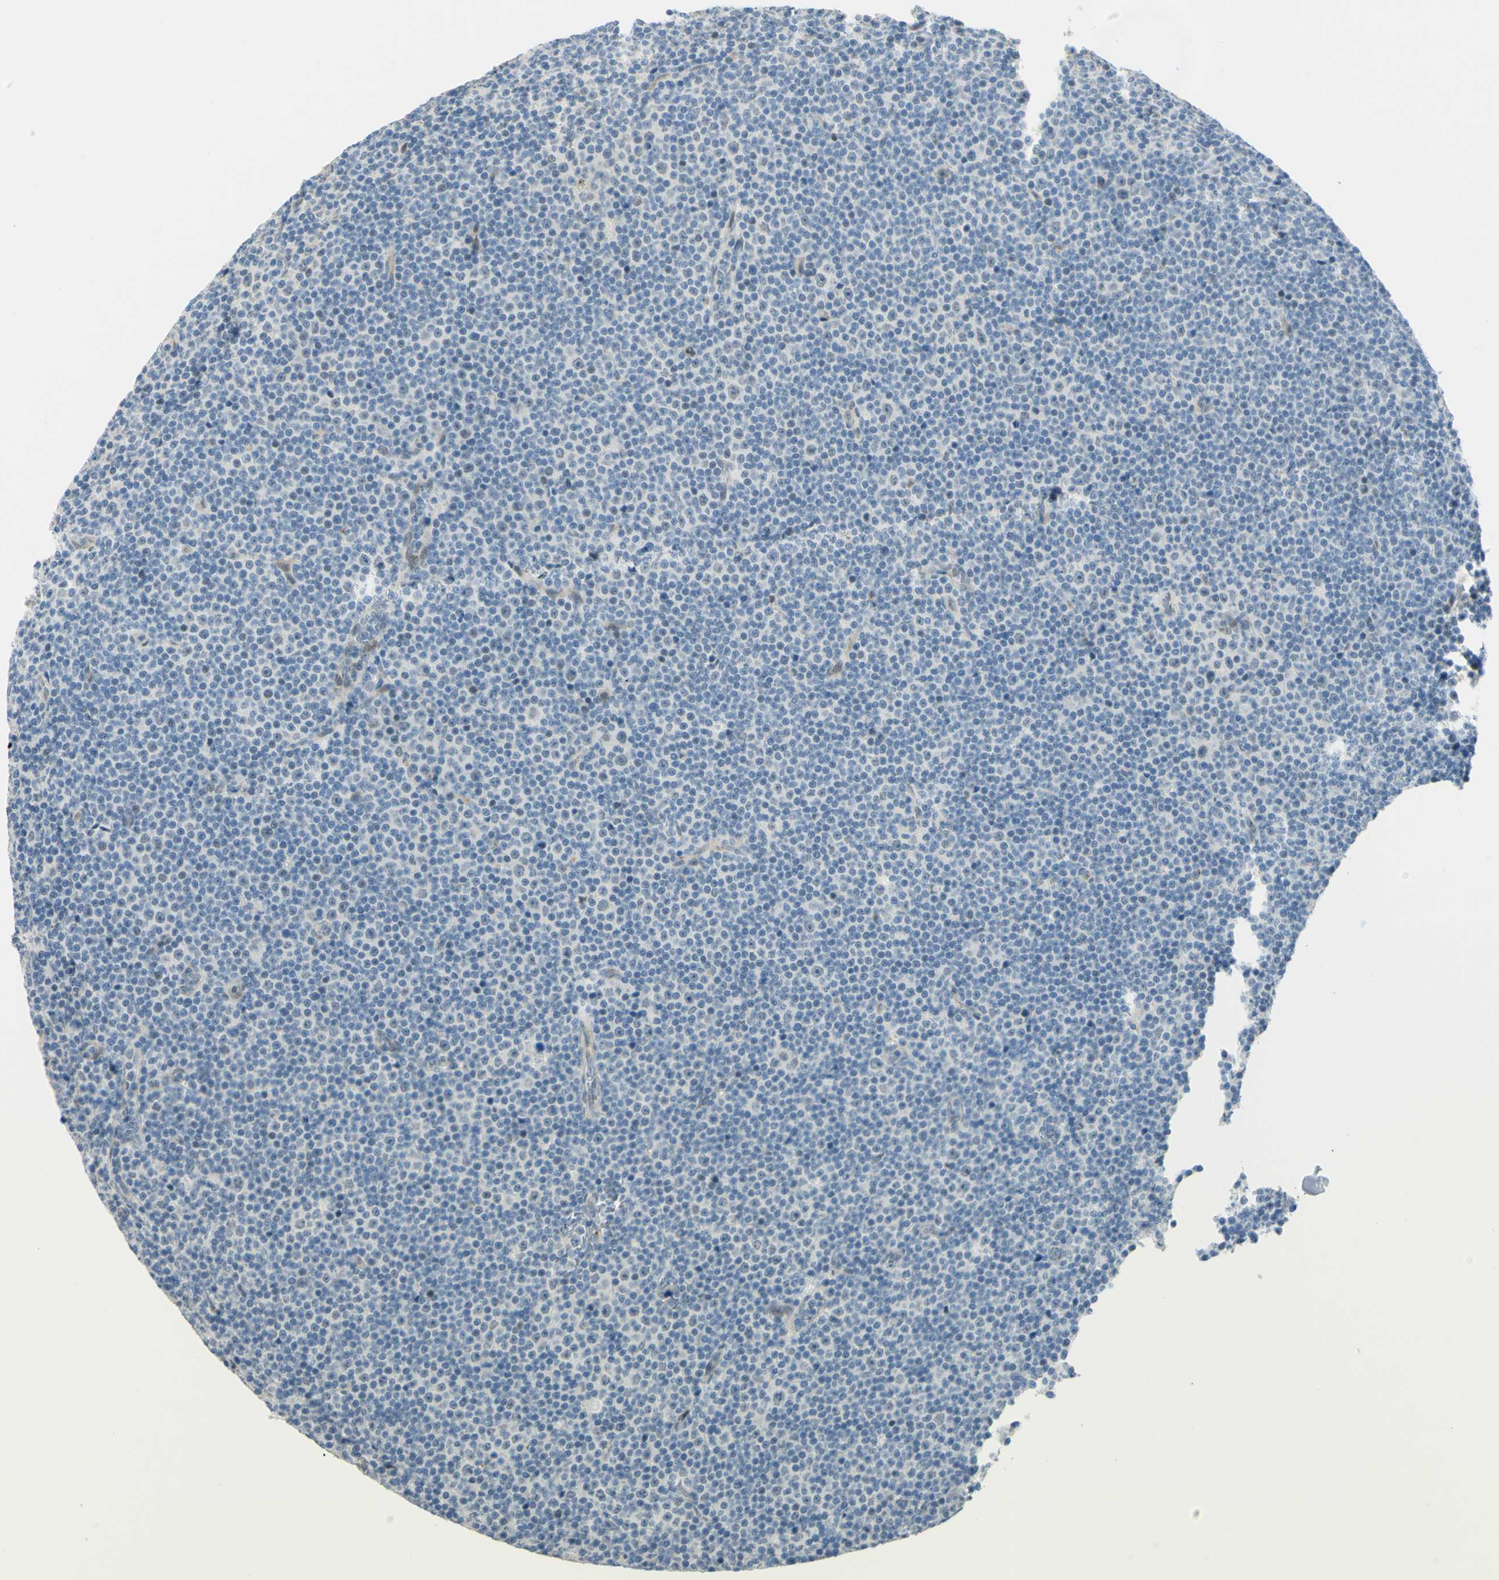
{"staining": {"intensity": "negative", "quantity": "none", "location": "none"}, "tissue": "lymphoma", "cell_type": "Tumor cells", "image_type": "cancer", "snomed": [{"axis": "morphology", "description": "Malignant lymphoma, non-Hodgkin's type, Low grade"}, {"axis": "topography", "description": "Lymph node"}], "caption": "High magnification brightfield microscopy of lymphoma stained with DAB (3,3'-diaminobenzidine) (brown) and counterstained with hematoxylin (blue): tumor cells show no significant staining. Brightfield microscopy of IHC stained with DAB (brown) and hematoxylin (blue), captured at high magnification.", "gene": "ANGPT2", "patient": {"sex": "female", "age": 67}}